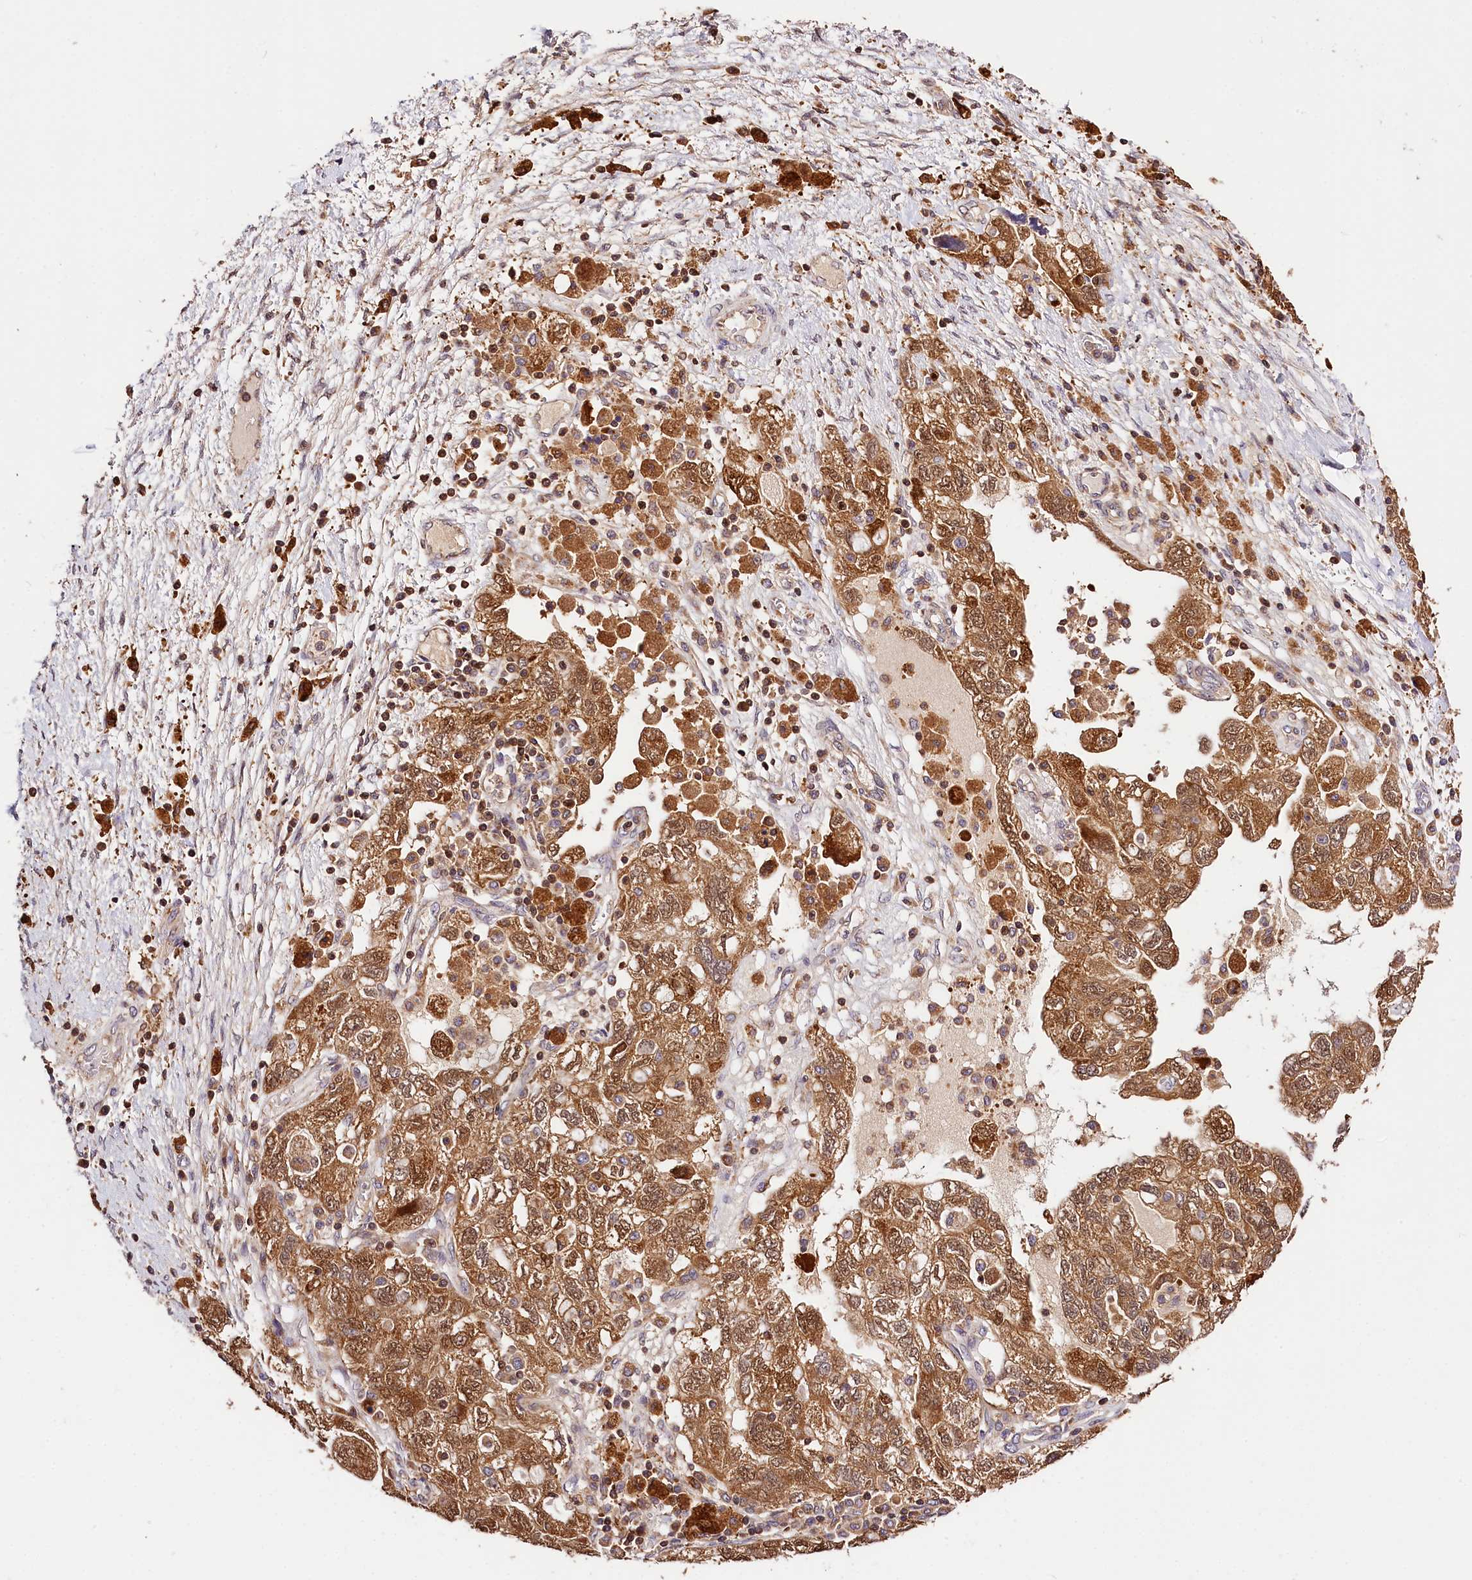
{"staining": {"intensity": "moderate", "quantity": ">75%", "location": "cytoplasmic/membranous,nuclear"}, "tissue": "ovarian cancer", "cell_type": "Tumor cells", "image_type": "cancer", "snomed": [{"axis": "morphology", "description": "Carcinoma, NOS"}, {"axis": "morphology", "description": "Cystadenocarcinoma, serous, NOS"}, {"axis": "topography", "description": "Ovary"}], "caption": "The micrograph displays staining of ovarian cancer, revealing moderate cytoplasmic/membranous and nuclear protein positivity (brown color) within tumor cells.", "gene": "KPTN", "patient": {"sex": "female", "age": 69}}